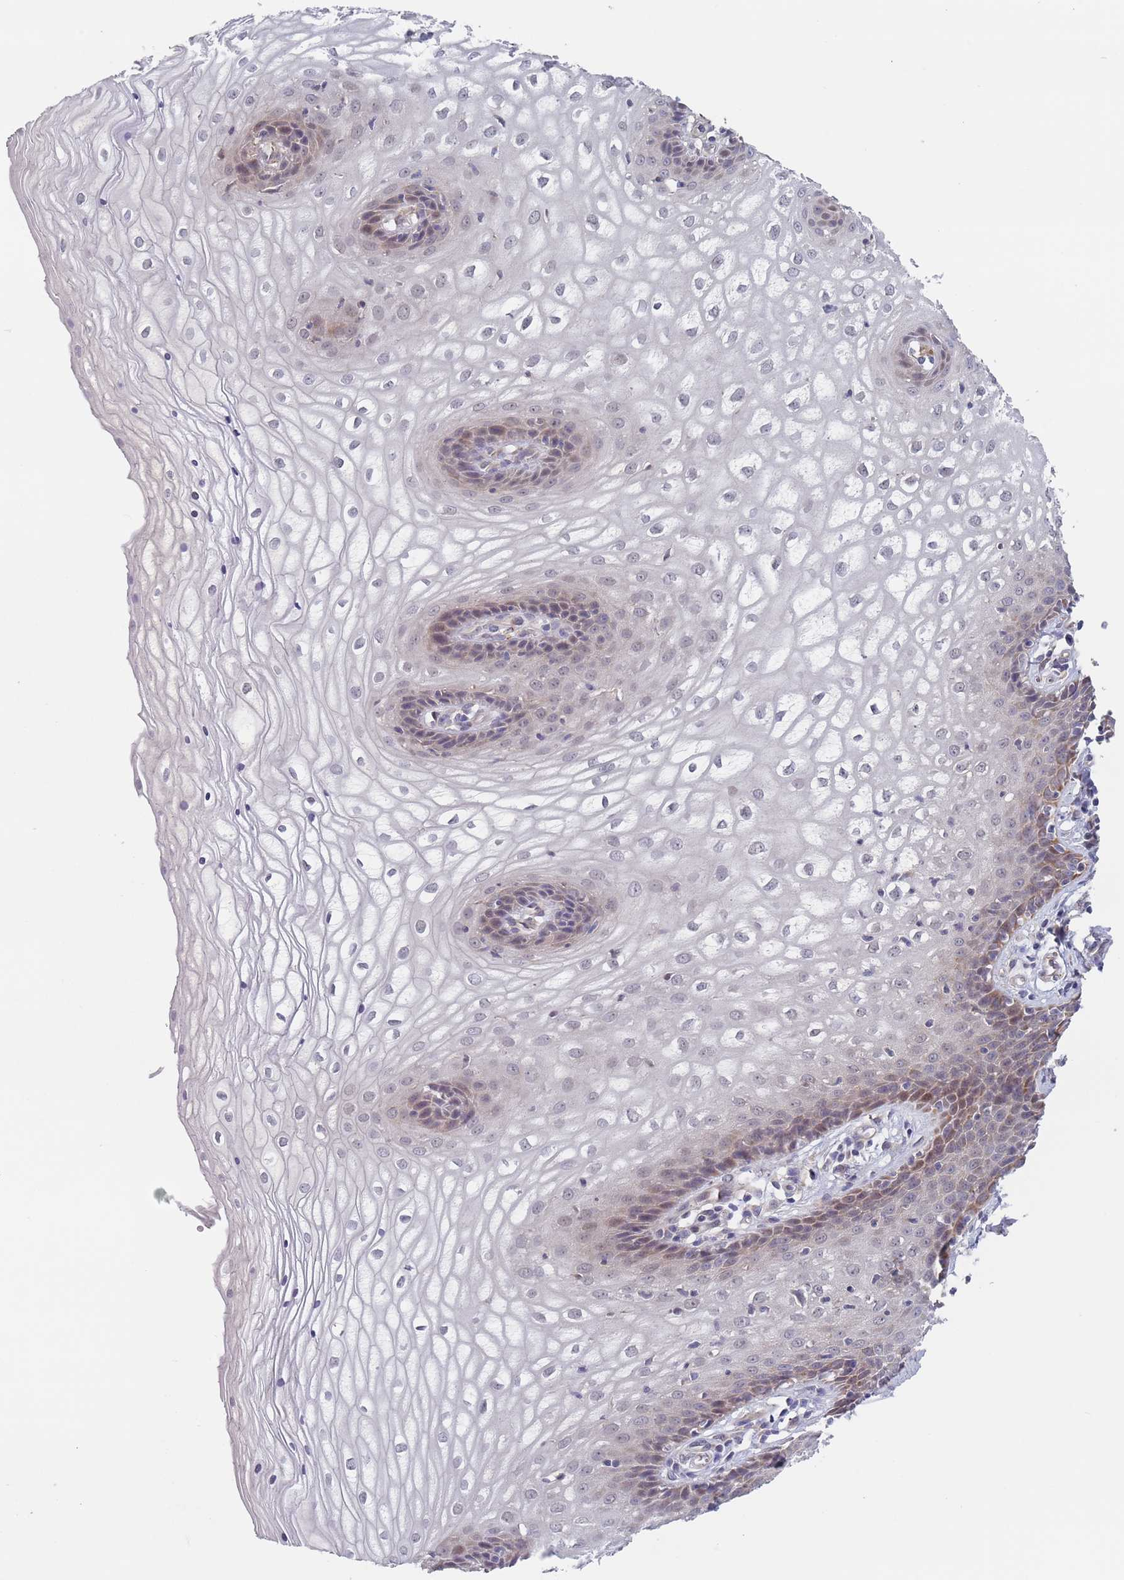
{"staining": {"intensity": "weak", "quantity": "<25%", "location": "cytoplasmic/membranous"}, "tissue": "vagina", "cell_type": "Squamous epithelial cells", "image_type": "normal", "snomed": [{"axis": "morphology", "description": "Normal tissue, NOS"}, {"axis": "topography", "description": "Vagina"}], "caption": "DAB immunohistochemical staining of normal vagina shows no significant expression in squamous epithelial cells.", "gene": "ZNF140", "patient": {"sex": "female", "age": 34}}